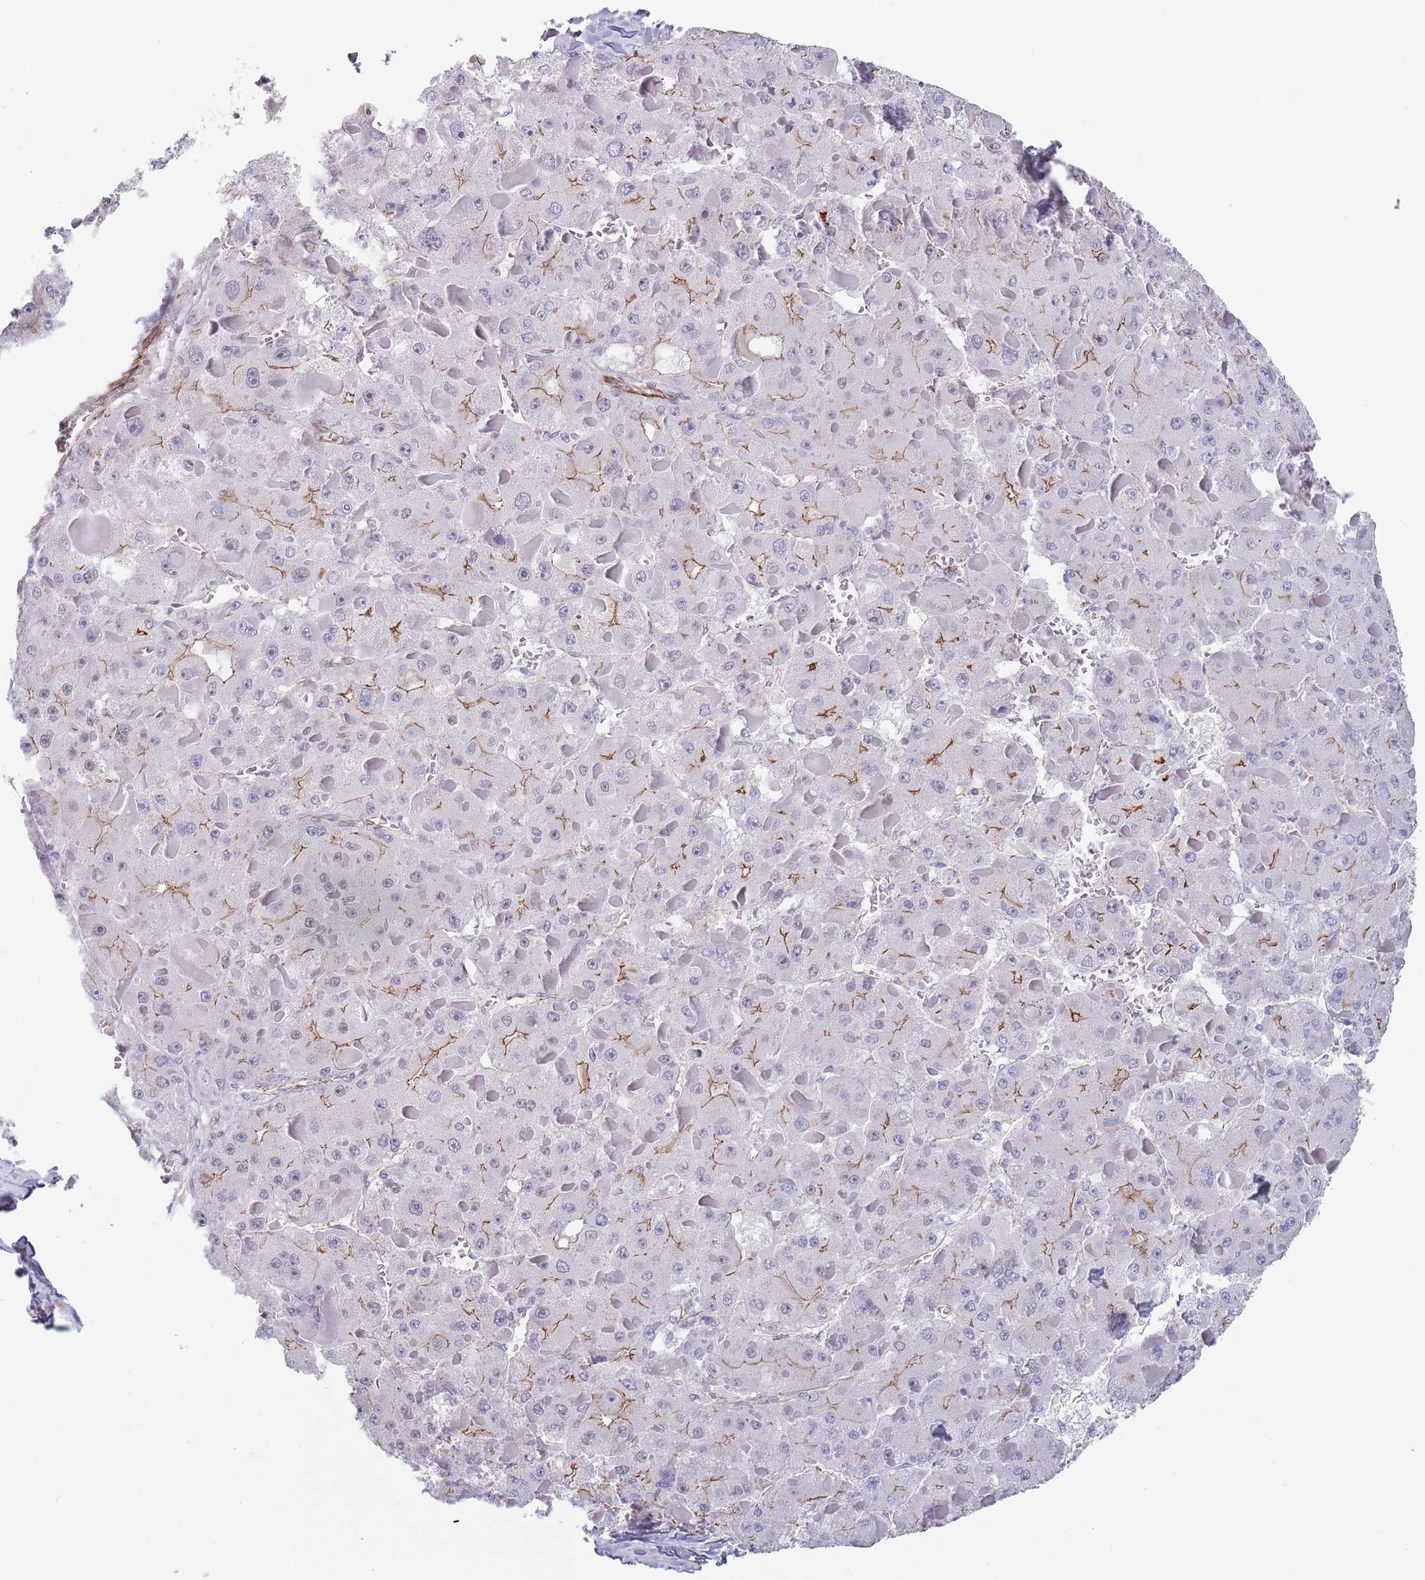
{"staining": {"intensity": "moderate", "quantity": "<25%", "location": "cytoplasmic/membranous"}, "tissue": "liver cancer", "cell_type": "Tumor cells", "image_type": "cancer", "snomed": [{"axis": "morphology", "description": "Carcinoma, Hepatocellular, NOS"}, {"axis": "topography", "description": "Liver"}], "caption": "Liver cancer (hepatocellular carcinoma) stained with immunohistochemistry (IHC) reveals moderate cytoplasmic/membranous staining in about <25% of tumor cells. (DAB (3,3'-diaminobenzidine) = brown stain, brightfield microscopy at high magnification).", "gene": "OR5A2", "patient": {"sex": "female", "age": 73}}